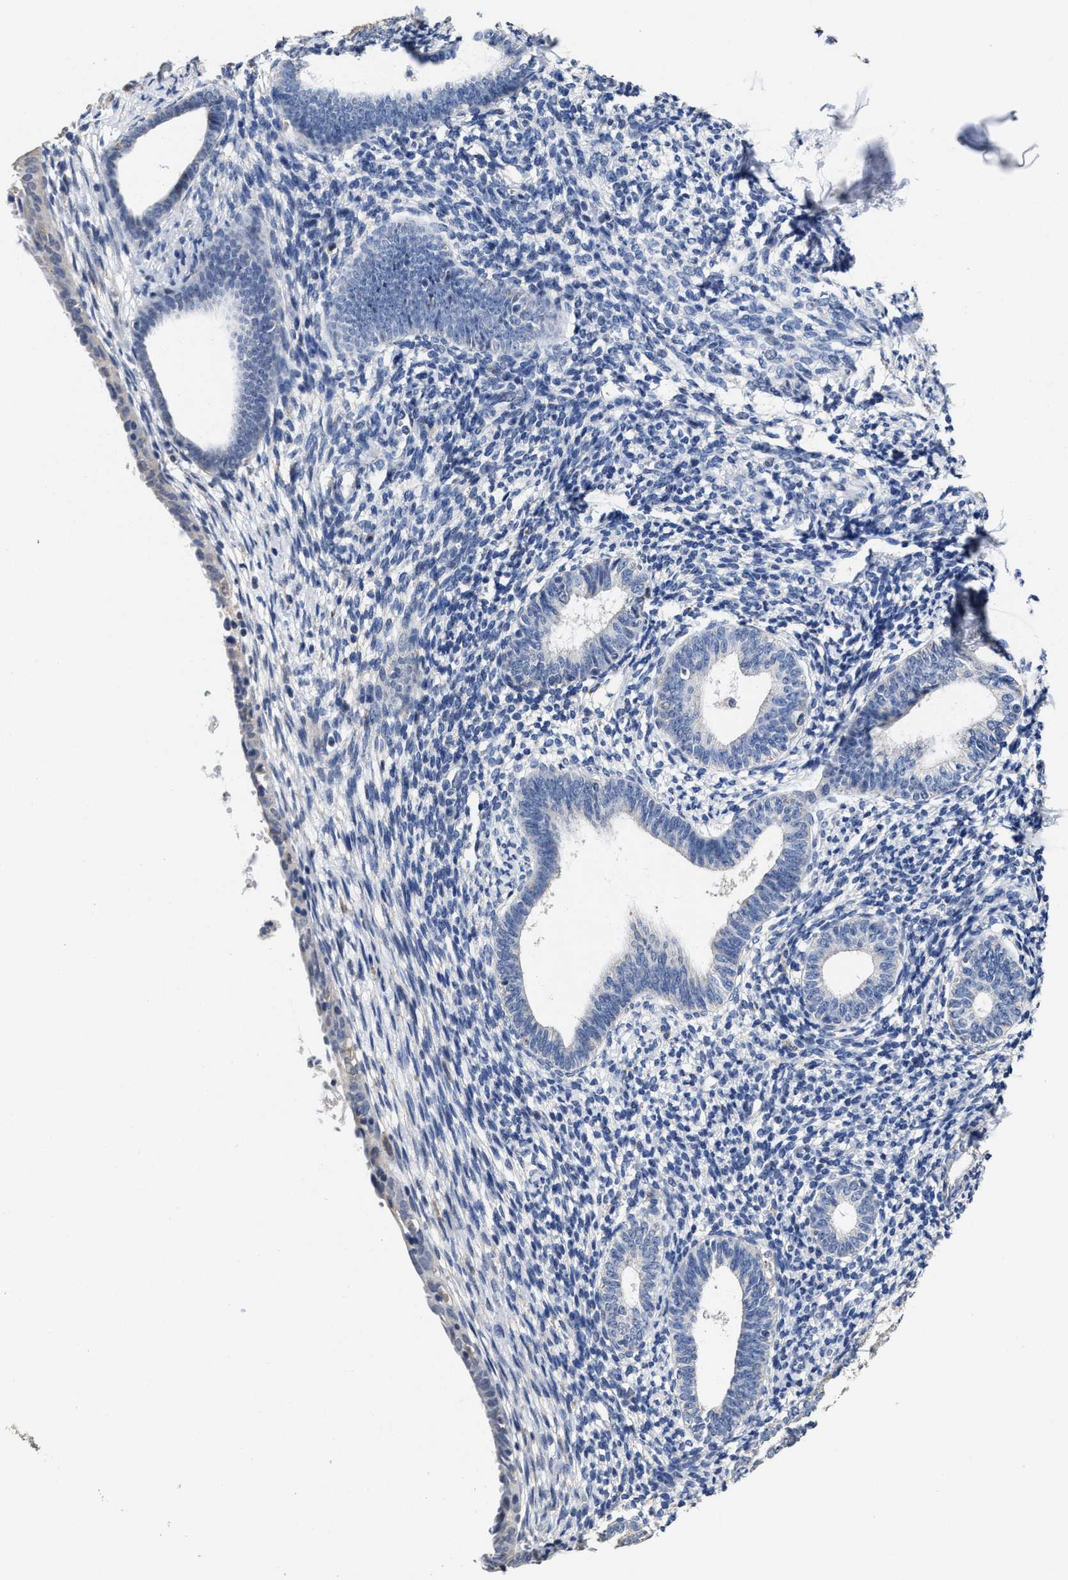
{"staining": {"intensity": "negative", "quantity": "none", "location": "none"}, "tissue": "endometrium", "cell_type": "Cells in endometrial stroma", "image_type": "normal", "snomed": [{"axis": "morphology", "description": "Normal tissue, NOS"}, {"axis": "morphology", "description": "Adenocarcinoma, NOS"}, {"axis": "topography", "description": "Endometrium"}], "caption": "Histopathology image shows no protein expression in cells in endometrial stroma of benign endometrium. (DAB (3,3'-diaminobenzidine) IHC with hematoxylin counter stain).", "gene": "ZFAT", "patient": {"sex": "female", "age": 57}}